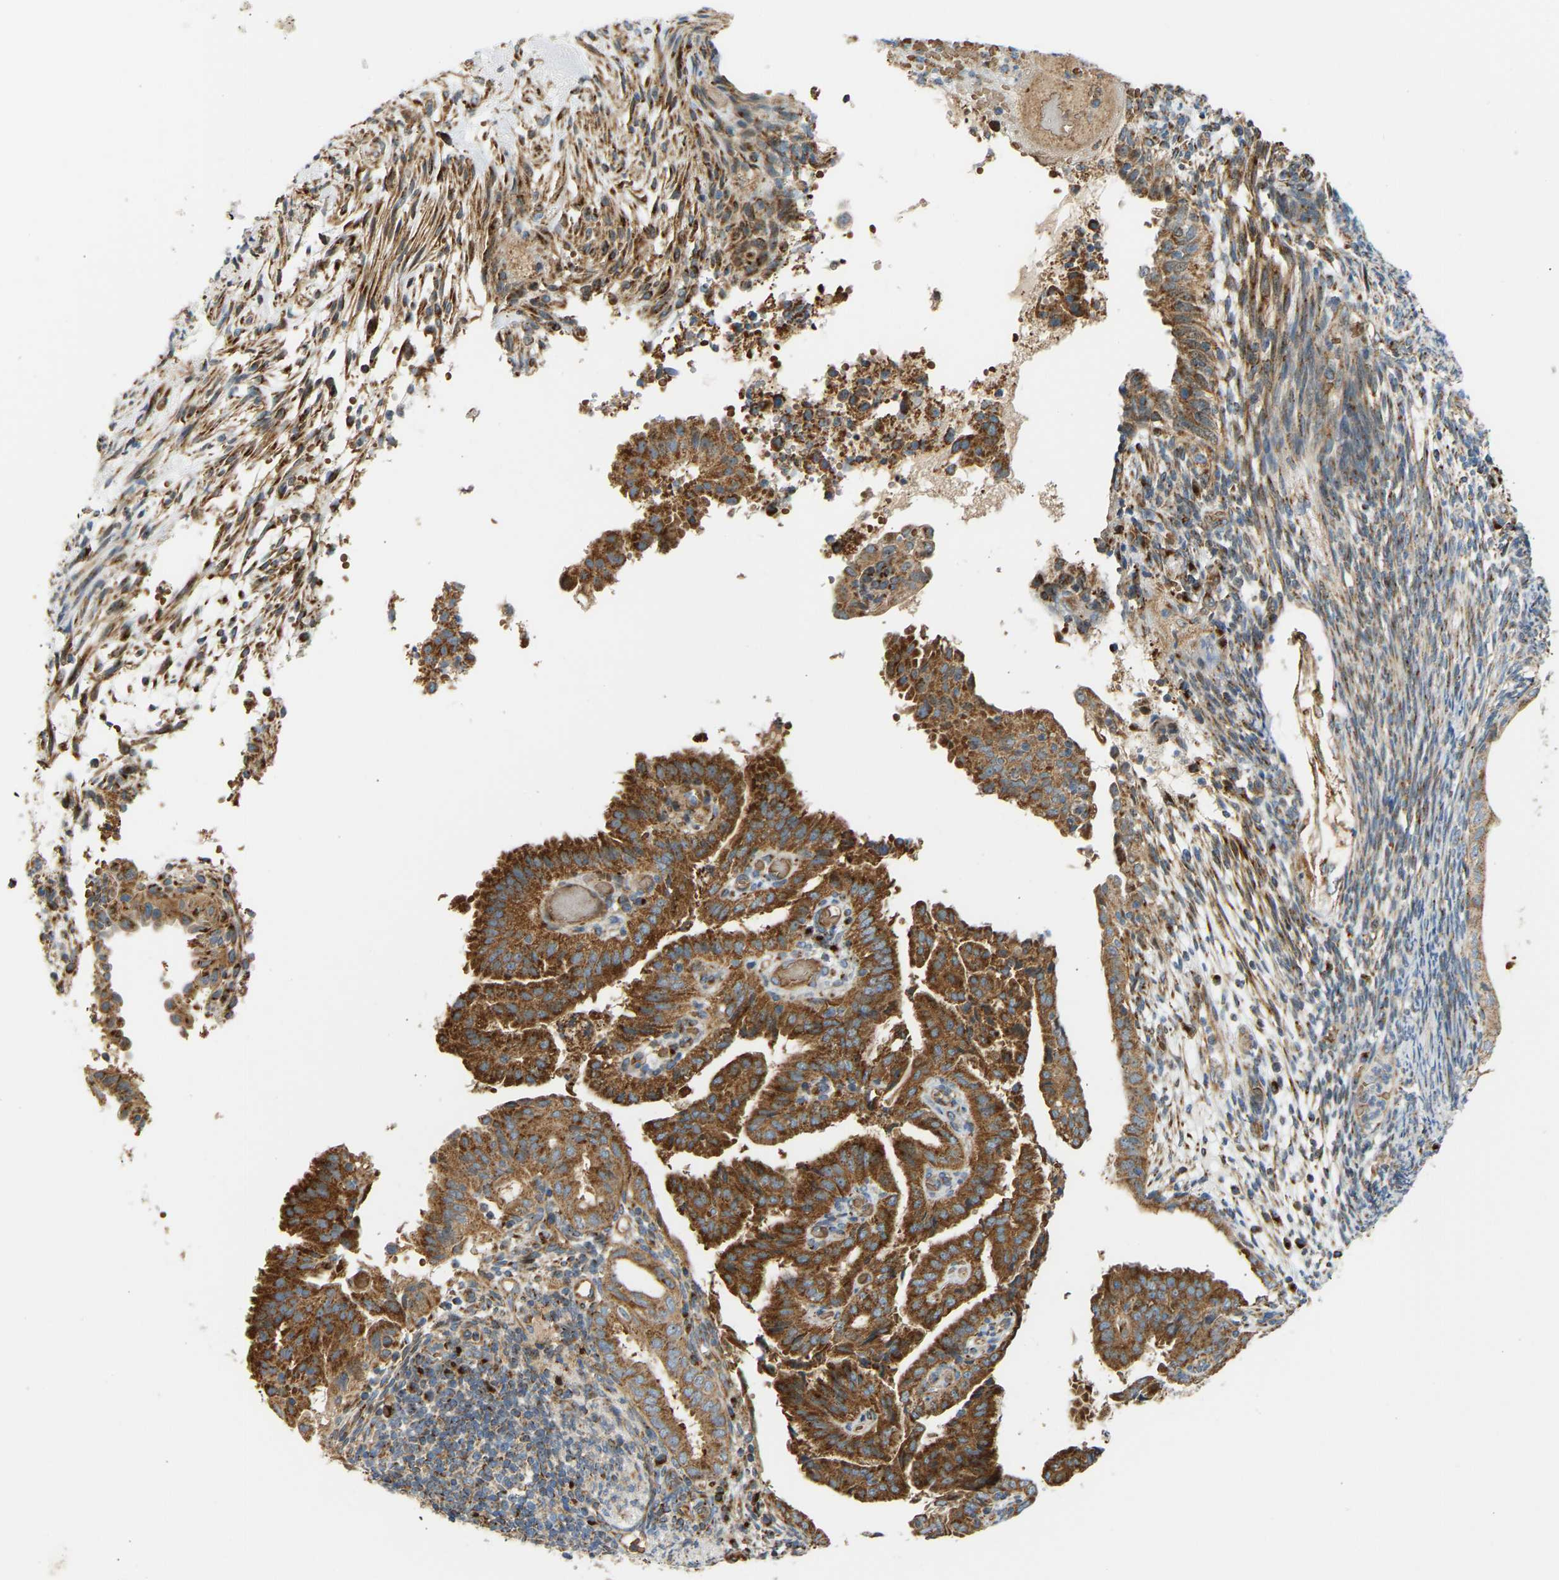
{"staining": {"intensity": "strong", "quantity": ">75%", "location": "cytoplasmic/membranous"}, "tissue": "endometrial cancer", "cell_type": "Tumor cells", "image_type": "cancer", "snomed": [{"axis": "morphology", "description": "Adenocarcinoma, NOS"}, {"axis": "topography", "description": "Endometrium"}], "caption": "Endometrial cancer stained for a protein (brown) exhibits strong cytoplasmic/membranous positive positivity in about >75% of tumor cells.", "gene": "YIPF2", "patient": {"sex": "female", "age": 58}}